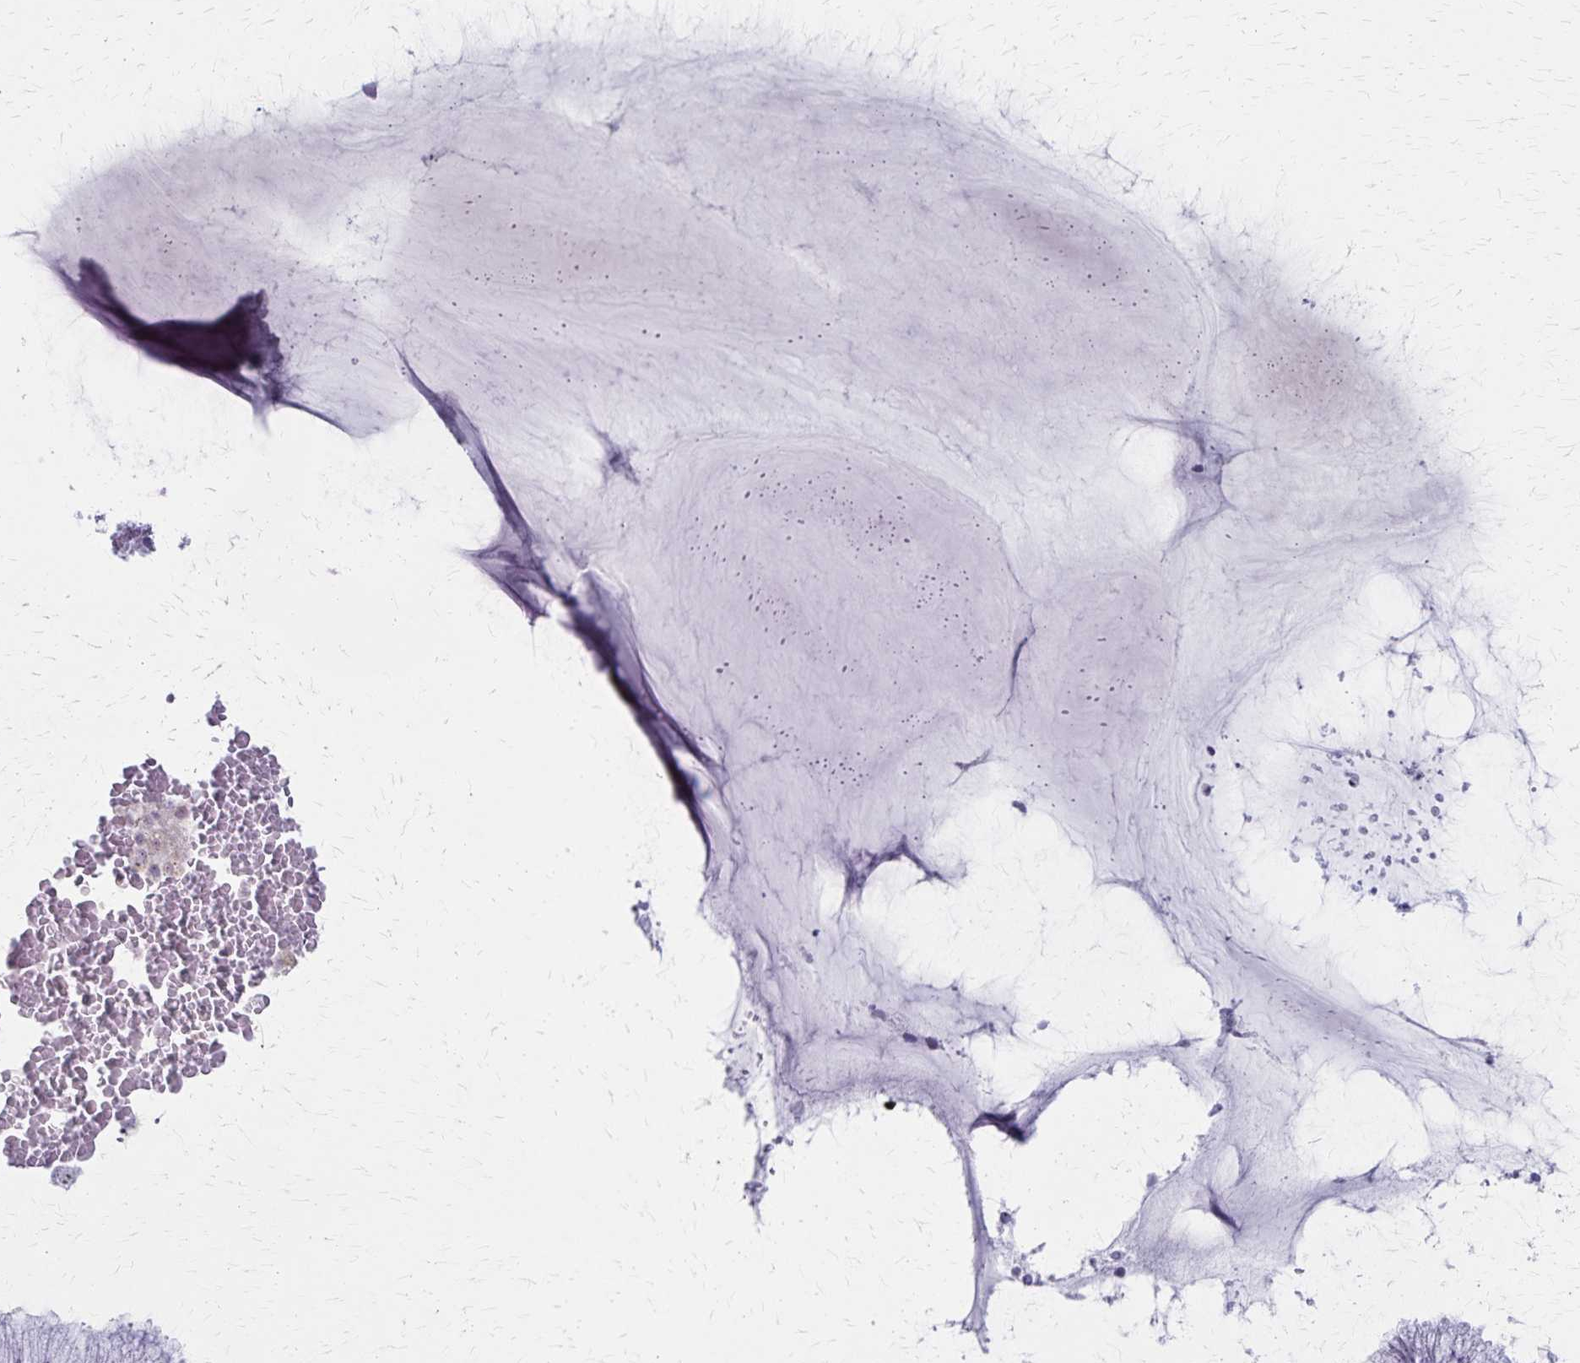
{"staining": {"intensity": "negative", "quantity": "none", "location": "none"}, "tissue": "cervix", "cell_type": "Glandular cells", "image_type": "normal", "snomed": [{"axis": "morphology", "description": "Normal tissue, NOS"}, {"axis": "topography", "description": "Cervix"}], "caption": "The IHC micrograph has no significant positivity in glandular cells of cervix. (DAB immunohistochemistry (IHC), high magnification).", "gene": "DLK2", "patient": {"sex": "female", "age": 37}}